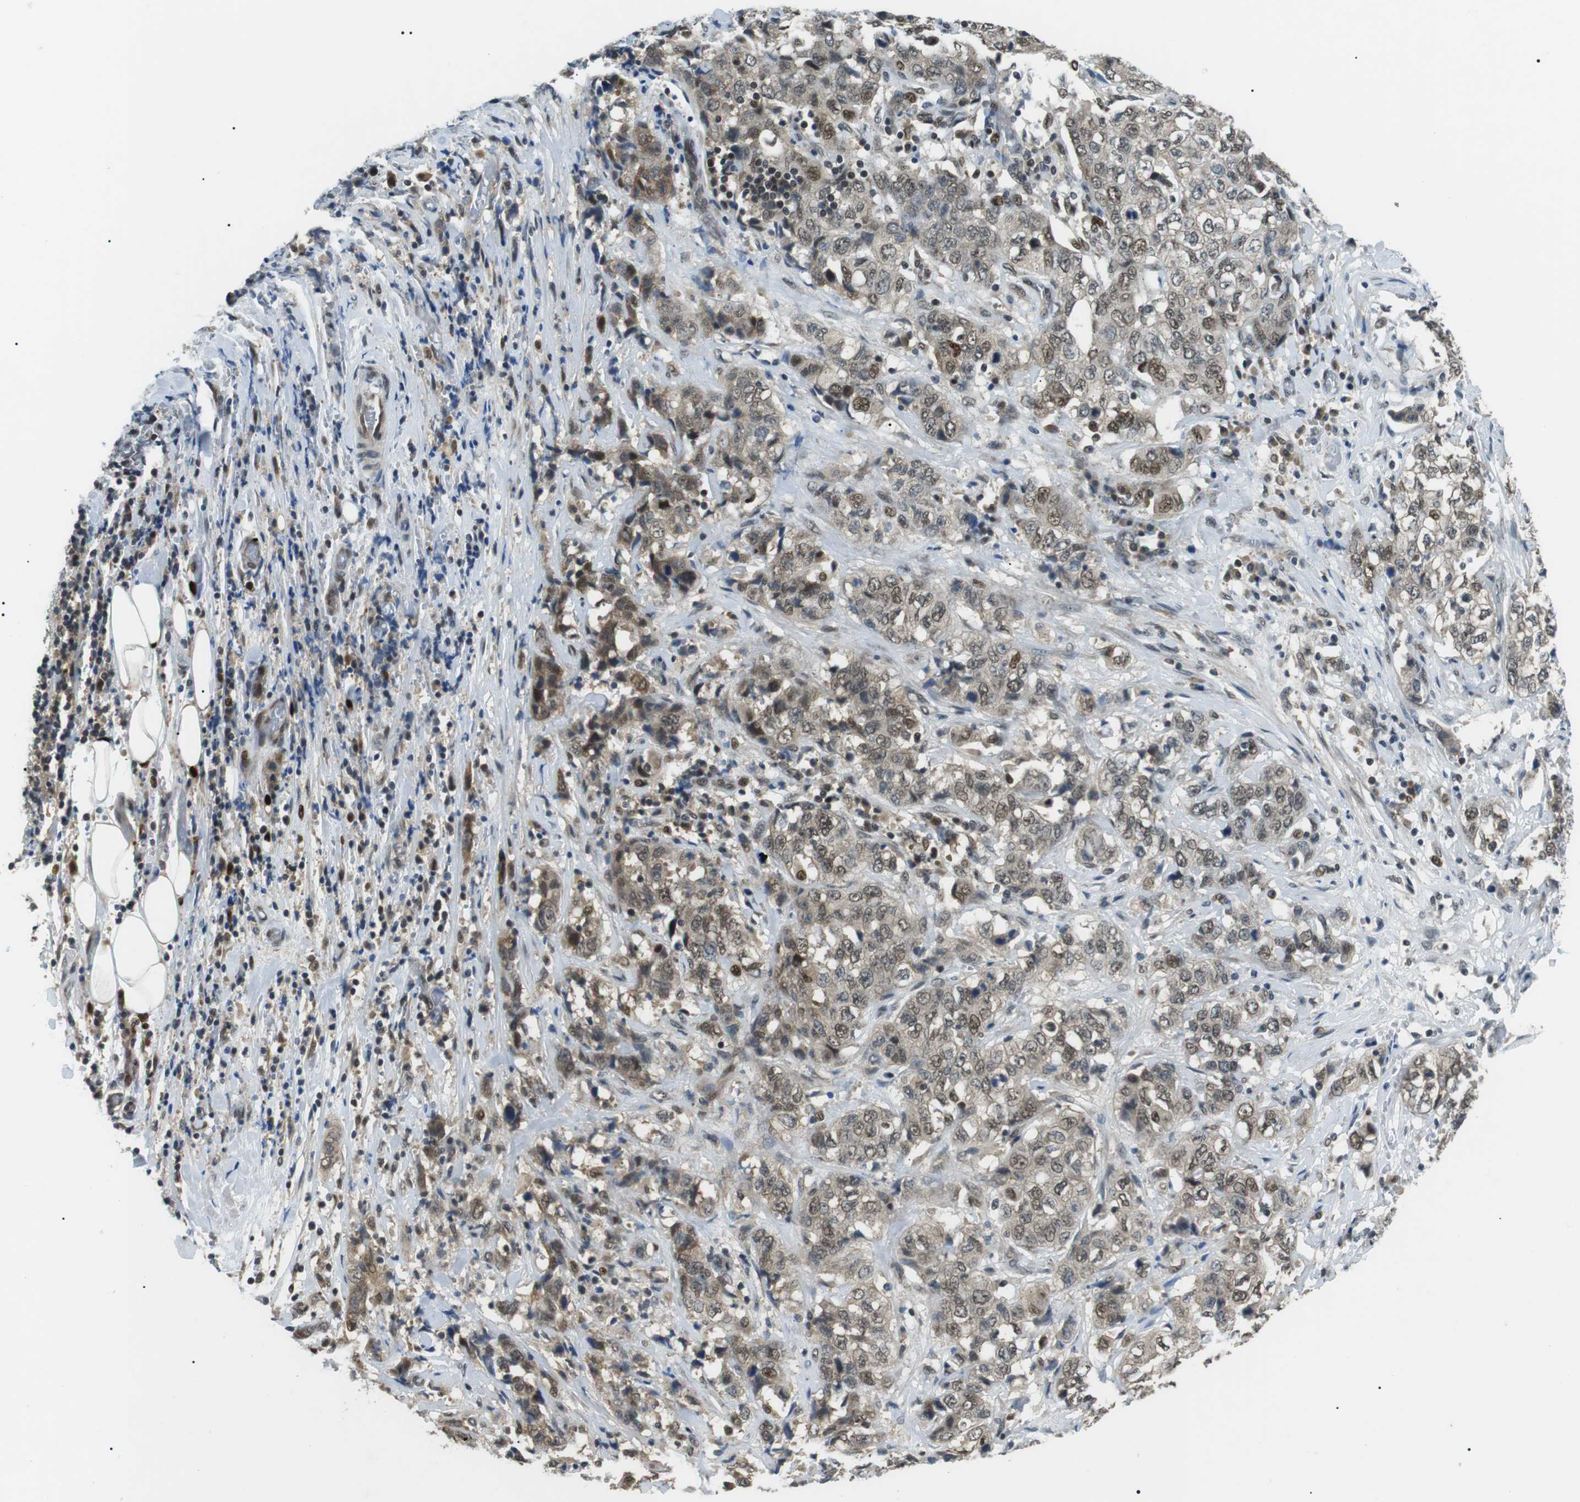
{"staining": {"intensity": "moderate", "quantity": ">75%", "location": "cytoplasmic/membranous,nuclear"}, "tissue": "stomach cancer", "cell_type": "Tumor cells", "image_type": "cancer", "snomed": [{"axis": "morphology", "description": "Adenocarcinoma, NOS"}, {"axis": "topography", "description": "Stomach"}], "caption": "Adenocarcinoma (stomach) stained with a brown dye reveals moderate cytoplasmic/membranous and nuclear positive expression in approximately >75% of tumor cells.", "gene": "ORAI3", "patient": {"sex": "male", "age": 48}}